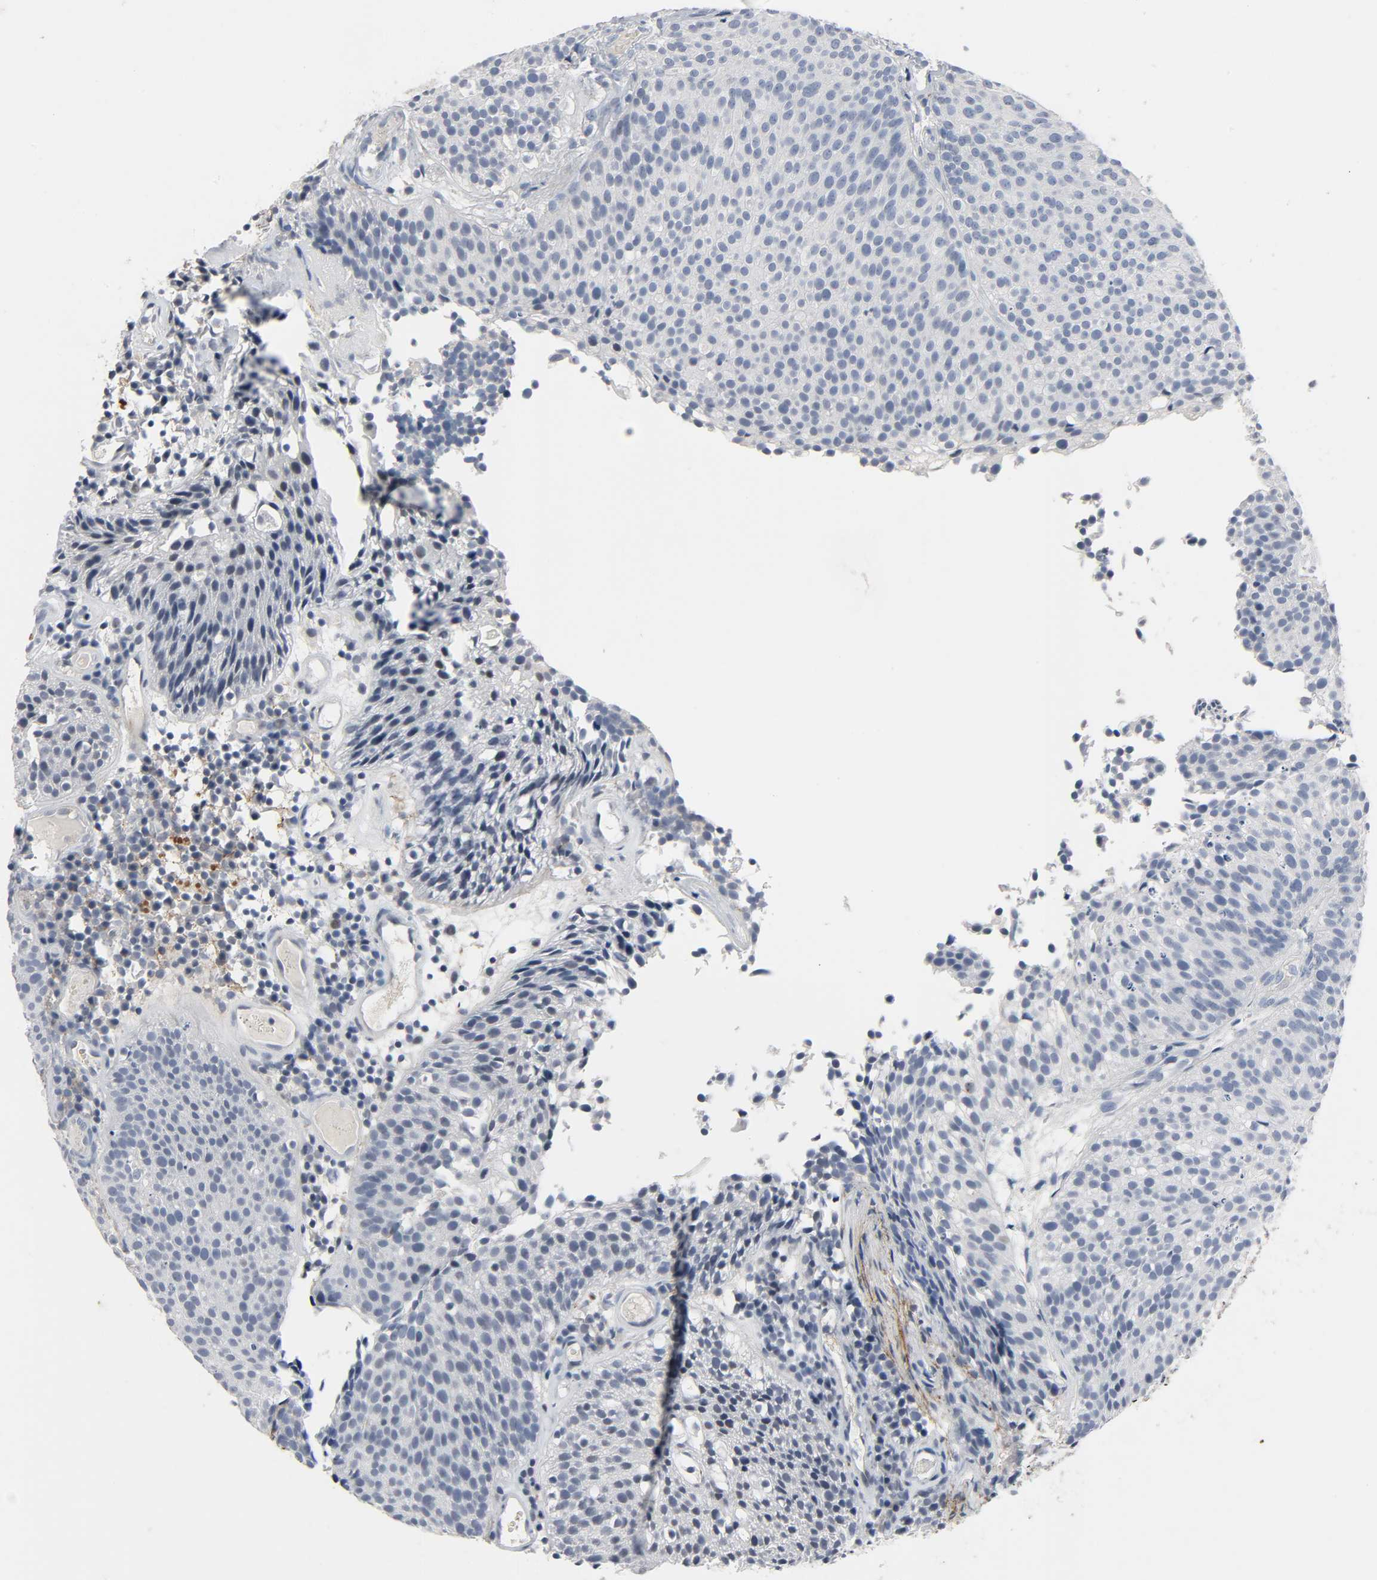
{"staining": {"intensity": "negative", "quantity": "none", "location": "none"}, "tissue": "urothelial cancer", "cell_type": "Tumor cells", "image_type": "cancer", "snomed": [{"axis": "morphology", "description": "Urothelial carcinoma, Low grade"}, {"axis": "topography", "description": "Urinary bladder"}], "caption": "Micrograph shows no protein expression in tumor cells of urothelial cancer tissue.", "gene": "FBLN5", "patient": {"sex": "male", "age": 85}}